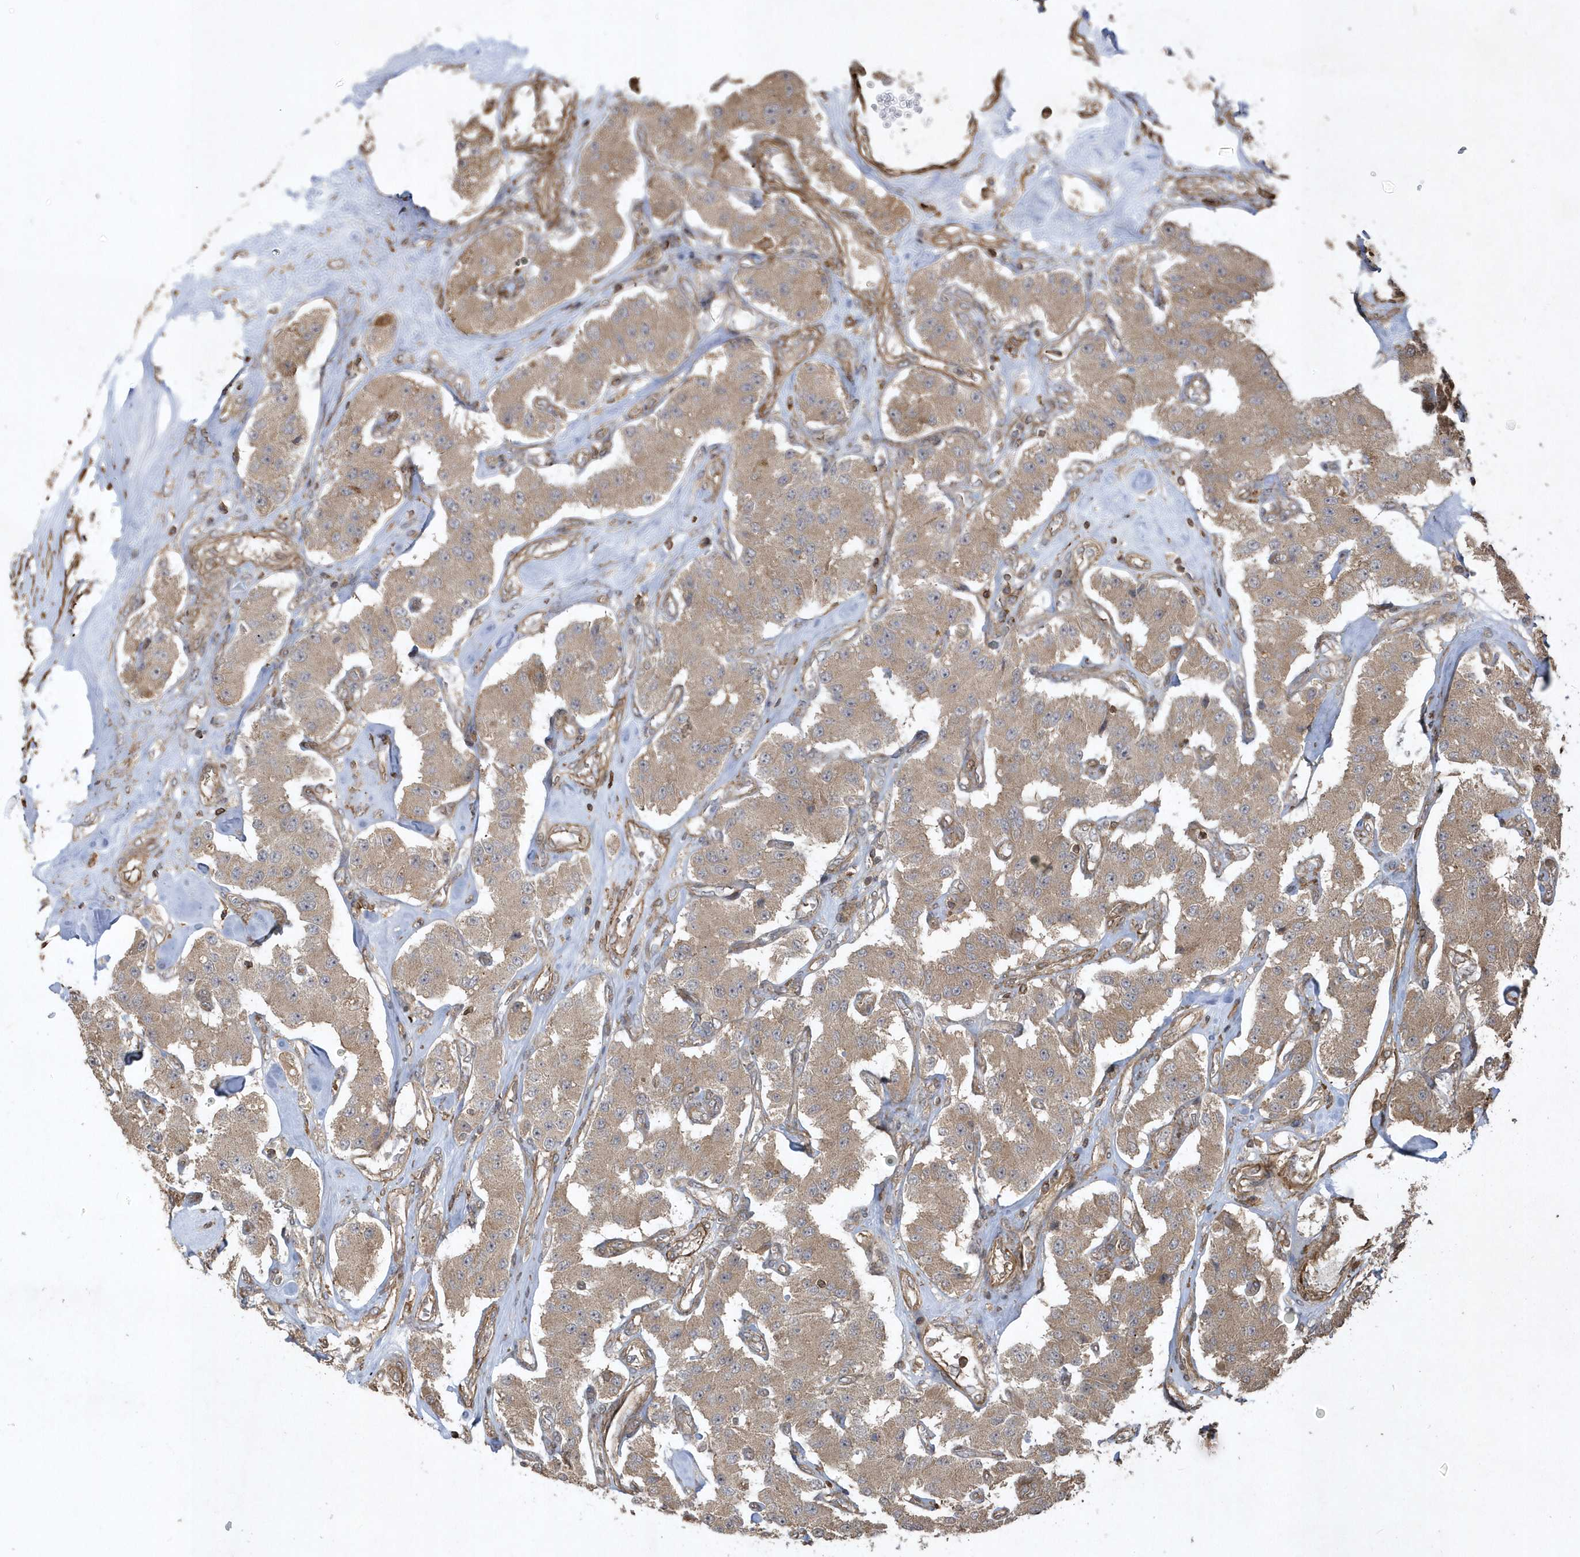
{"staining": {"intensity": "moderate", "quantity": ">75%", "location": "cytoplasmic/membranous"}, "tissue": "carcinoid", "cell_type": "Tumor cells", "image_type": "cancer", "snomed": [{"axis": "morphology", "description": "Carcinoid, malignant, NOS"}, {"axis": "topography", "description": "Pancreas"}], "caption": "A brown stain highlights moderate cytoplasmic/membranous staining of a protein in human carcinoid tumor cells.", "gene": "SENP8", "patient": {"sex": "male", "age": 41}}